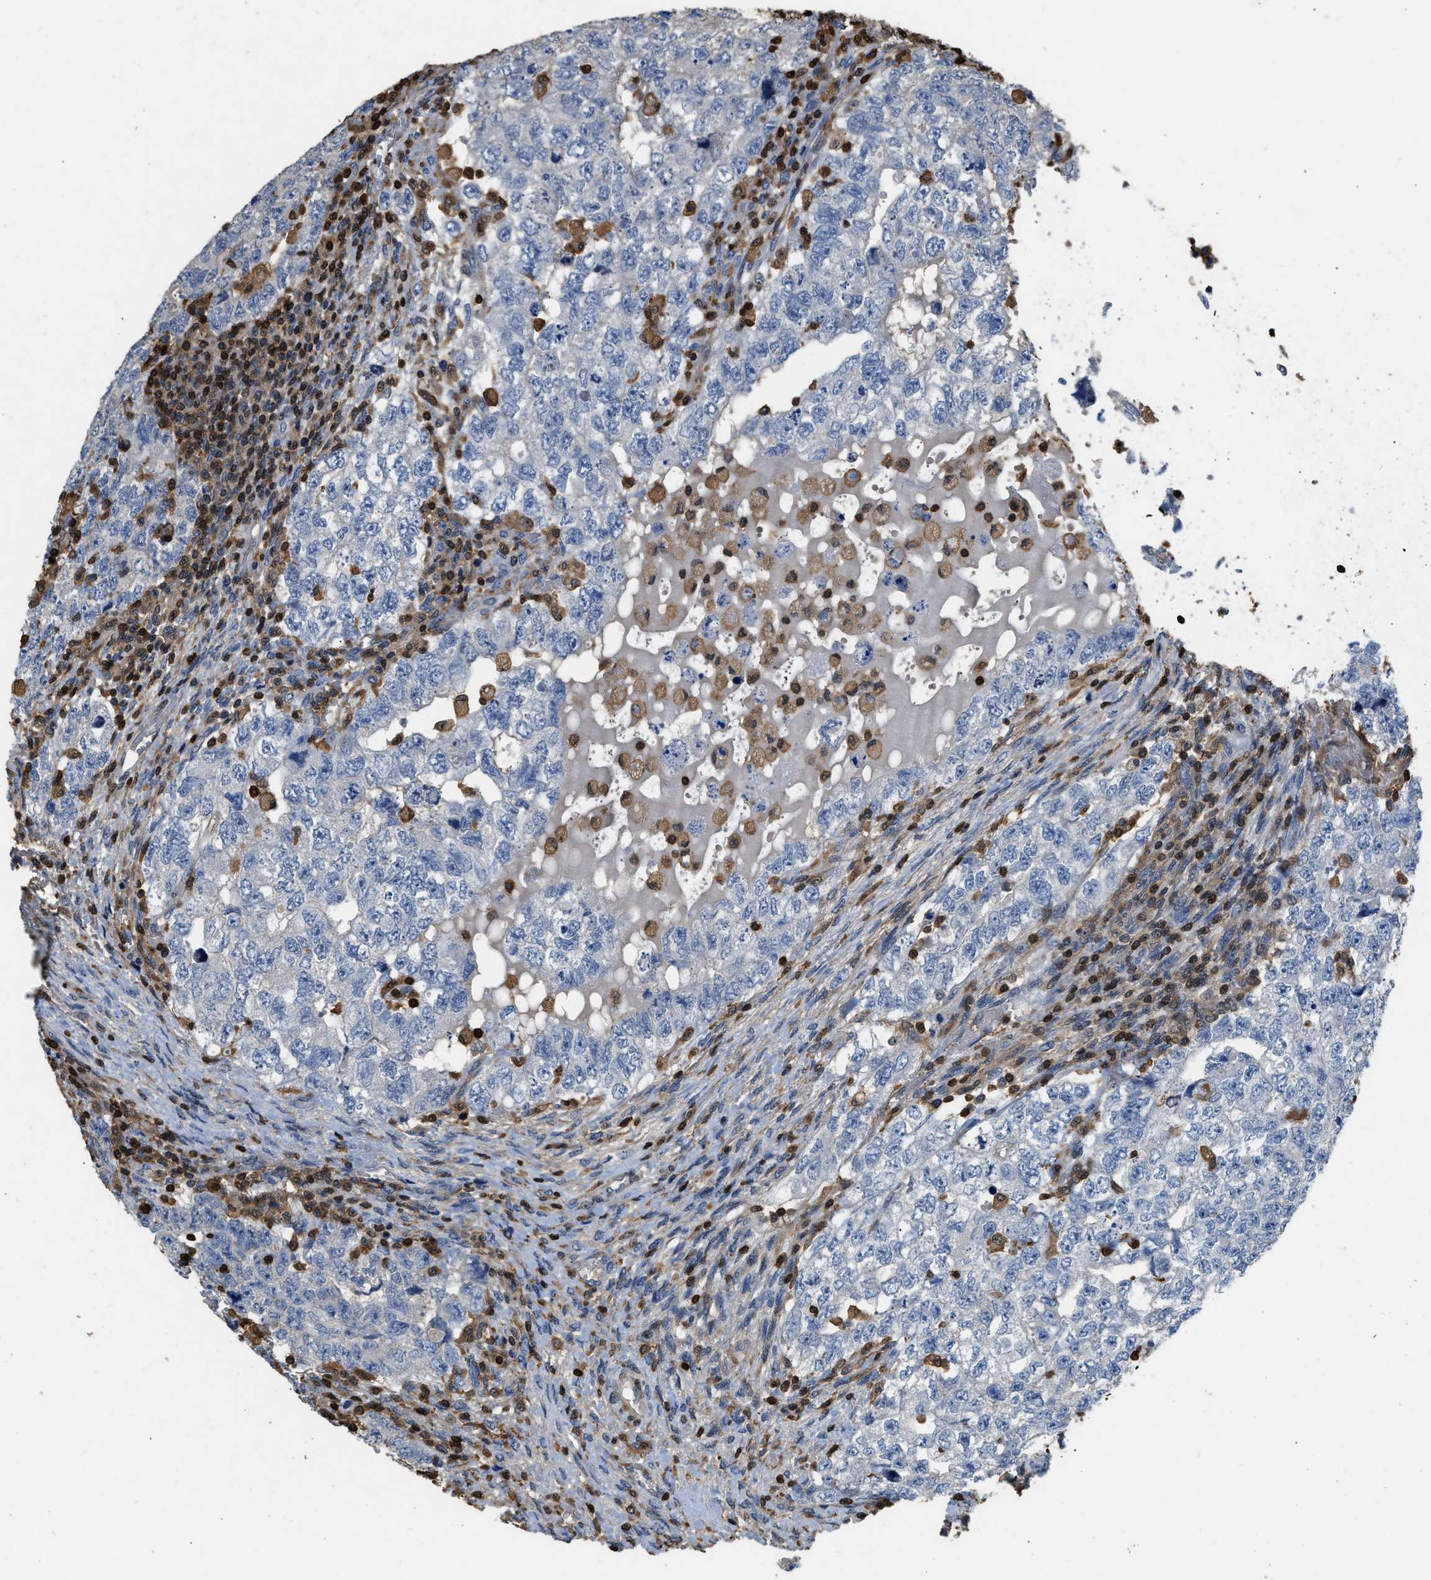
{"staining": {"intensity": "negative", "quantity": "none", "location": "none"}, "tissue": "testis cancer", "cell_type": "Tumor cells", "image_type": "cancer", "snomed": [{"axis": "morphology", "description": "Carcinoma, Embryonal, NOS"}, {"axis": "topography", "description": "Testis"}], "caption": "This image is of testis cancer (embryonal carcinoma) stained with IHC to label a protein in brown with the nuclei are counter-stained blue. There is no expression in tumor cells.", "gene": "ARHGDIB", "patient": {"sex": "male", "age": 36}}